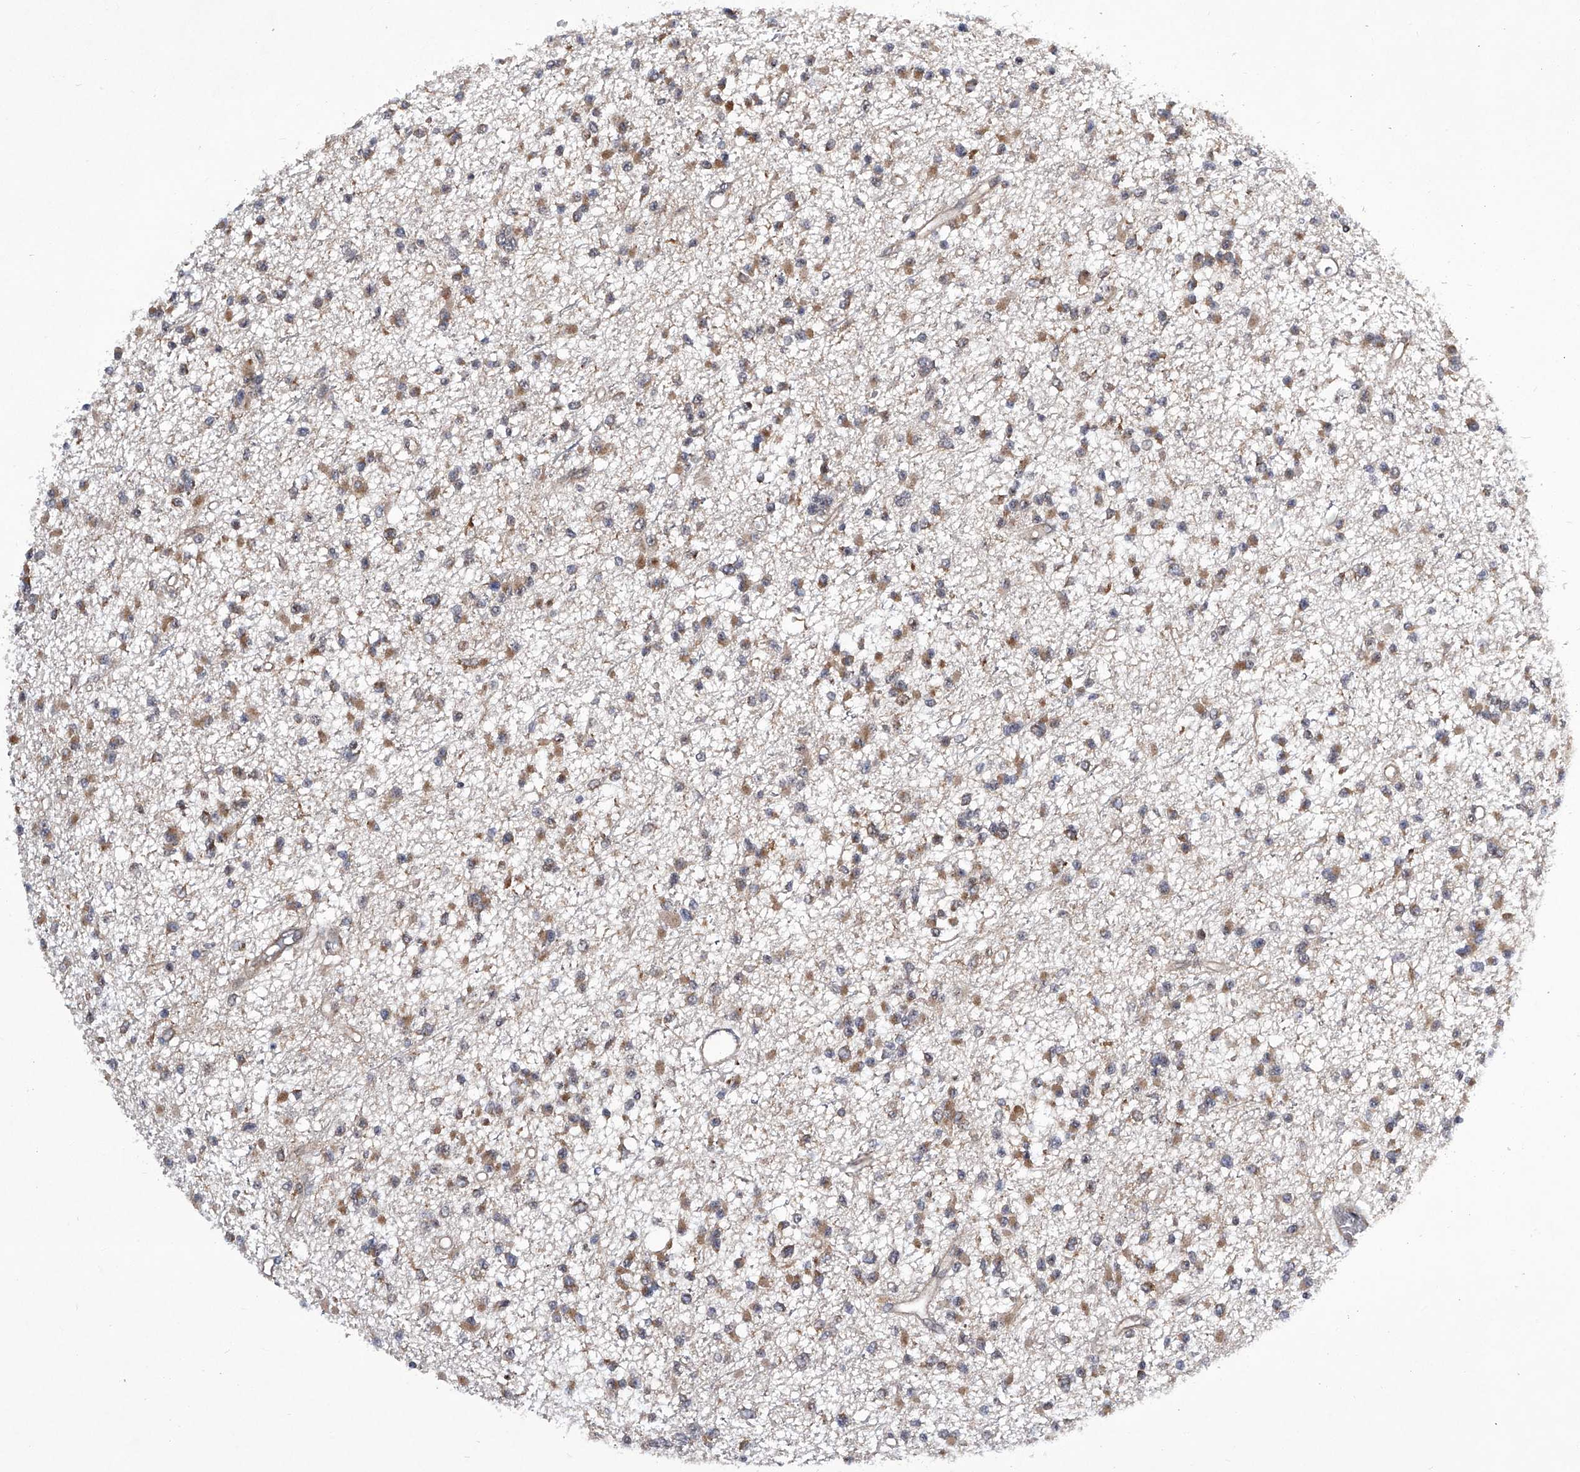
{"staining": {"intensity": "weak", "quantity": "25%-75%", "location": "cytoplasmic/membranous"}, "tissue": "glioma", "cell_type": "Tumor cells", "image_type": "cancer", "snomed": [{"axis": "morphology", "description": "Glioma, malignant, Low grade"}, {"axis": "topography", "description": "Brain"}], "caption": "Protein expression analysis of human glioma reveals weak cytoplasmic/membranous expression in about 25%-75% of tumor cells.", "gene": "CISH", "patient": {"sex": "female", "age": 22}}